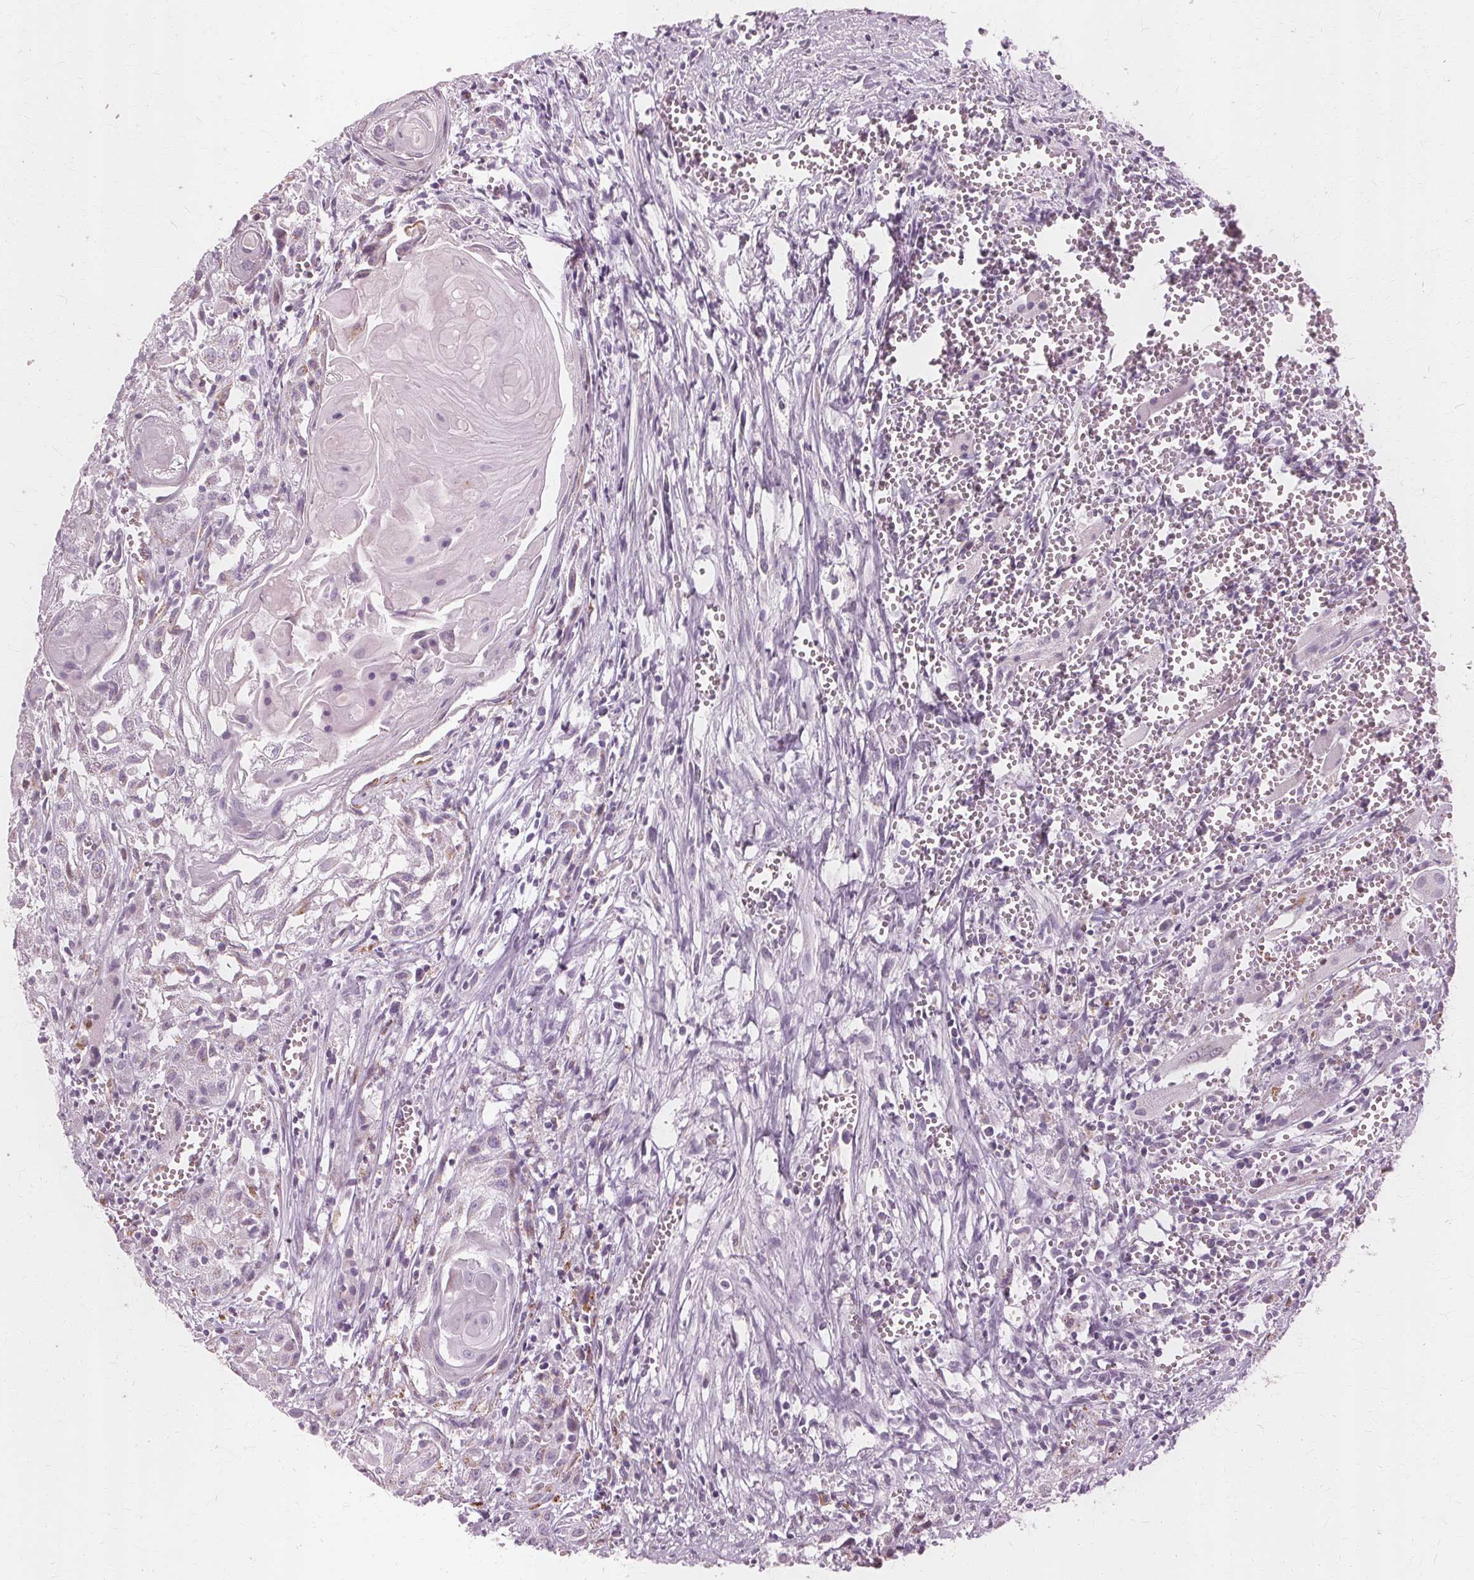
{"staining": {"intensity": "weak", "quantity": "<25%", "location": "cytoplasmic/membranous"}, "tissue": "head and neck cancer", "cell_type": "Tumor cells", "image_type": "cancer", "snomed": [{"axis": "morphology", "description": "Squamous cell carcinoma, NOS"}, {"axis": "topography", "description": "Head-Neck"}], "caption": "Immunohistochemical staining of human squamous cell carcinoma (head and neck) exhibits no significant staining in tumor cells.", "gene": "DNASE2", "patient": {"sex": "female", "age": 80}}